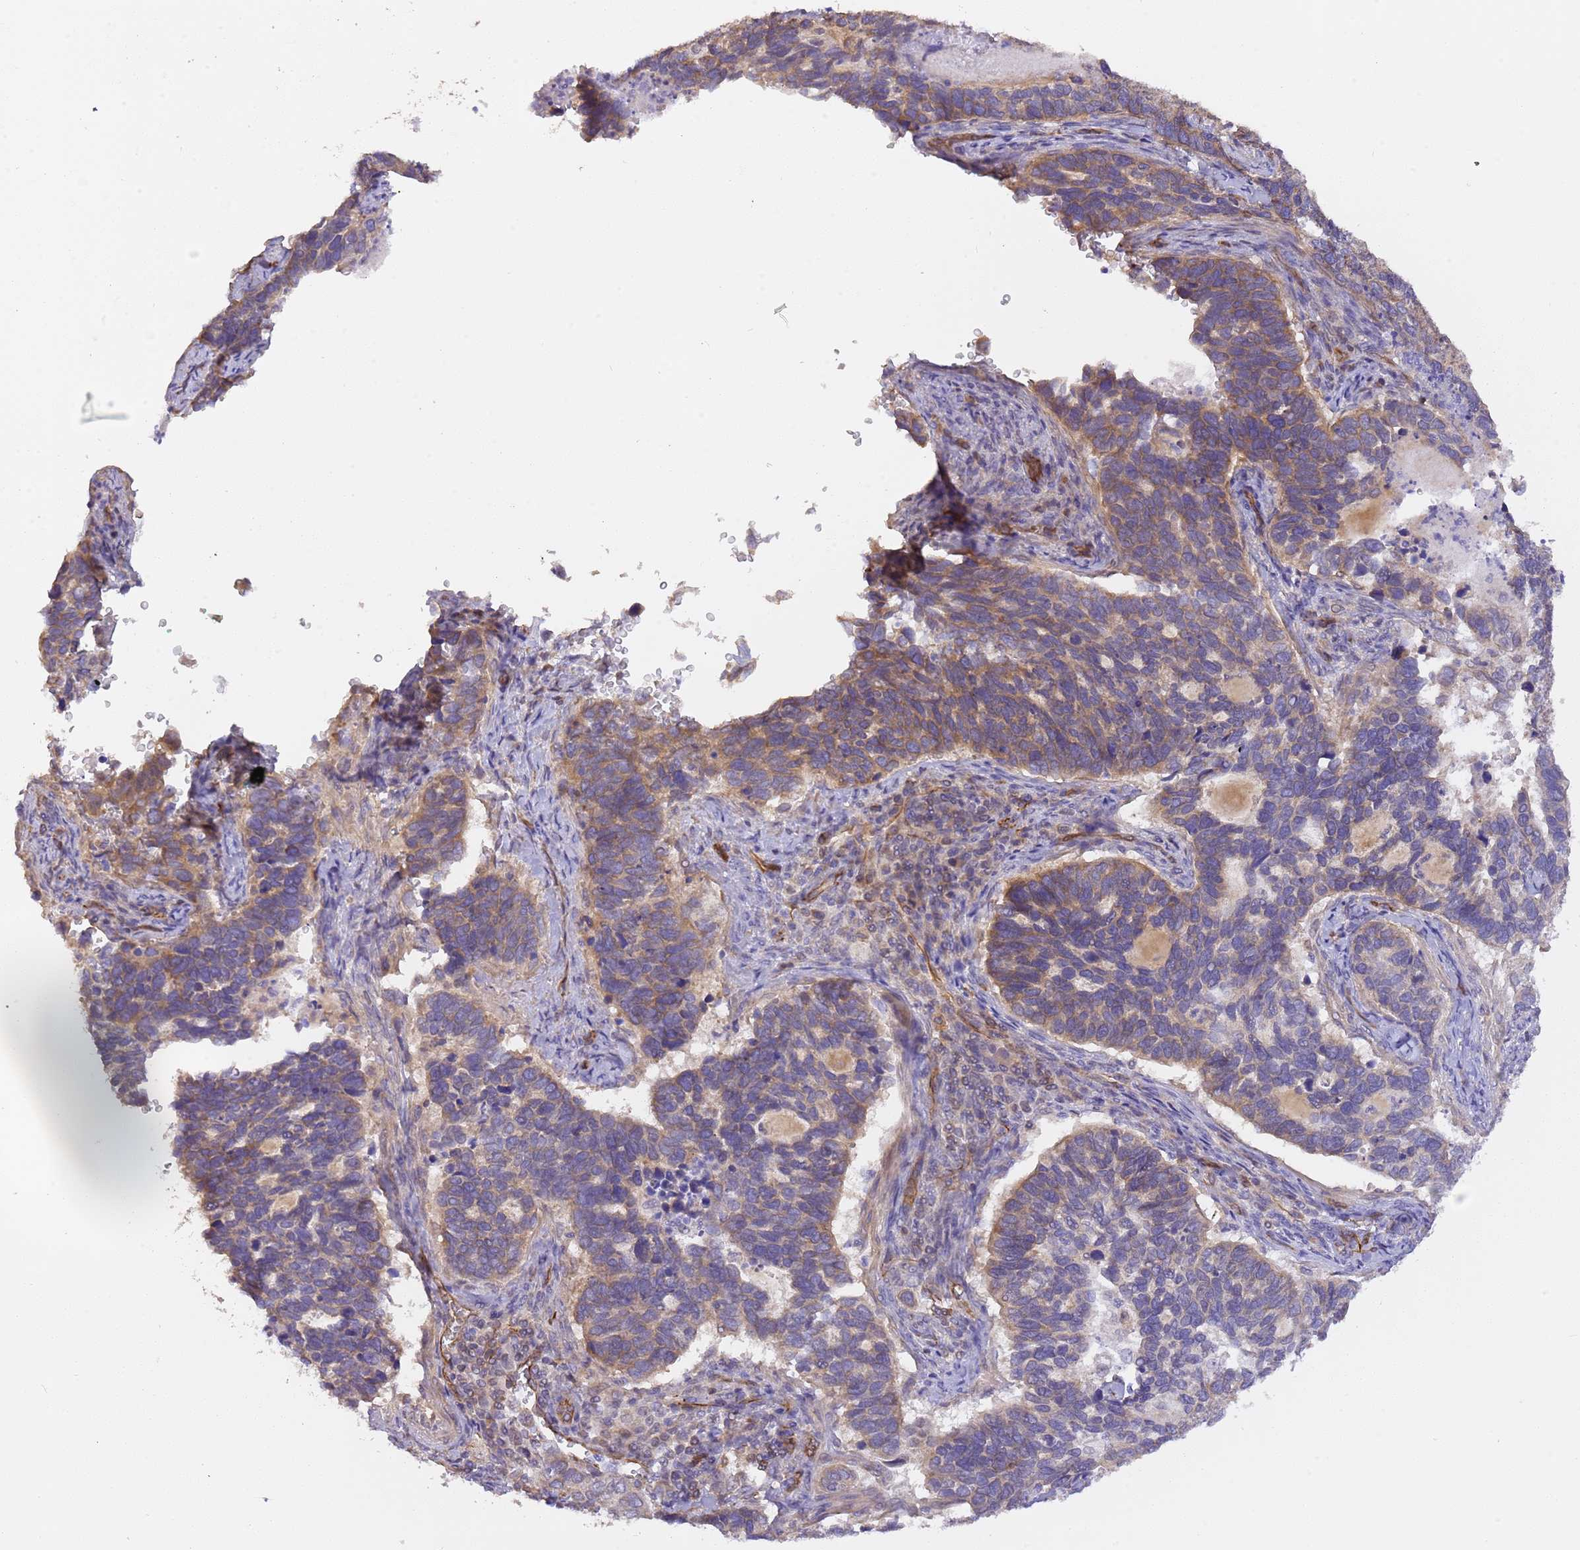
{"staining": {"intensity": "weak", "quantity": "25%-75%", "location": "cytoplasmic/membranous"}, "tissue": "cervical cancer", "cell_type": "Tumor cells", "image_type": "cancer", "snomed": [{"axis": "morphology", "description": "Squamous cell carcinoma, NOS"}, {"axis": "topography", "description": "Cervix"}], "caption": "This micrograph demonstrates immunohistochemistry staining of human cervical squamous cell carcinoma, with low weak cytoplasmic/membranous expression in approximately 25%-75% of tumor cells.", "gene": "DOCK9", "patient": {"sex": "female", "age": 38}}